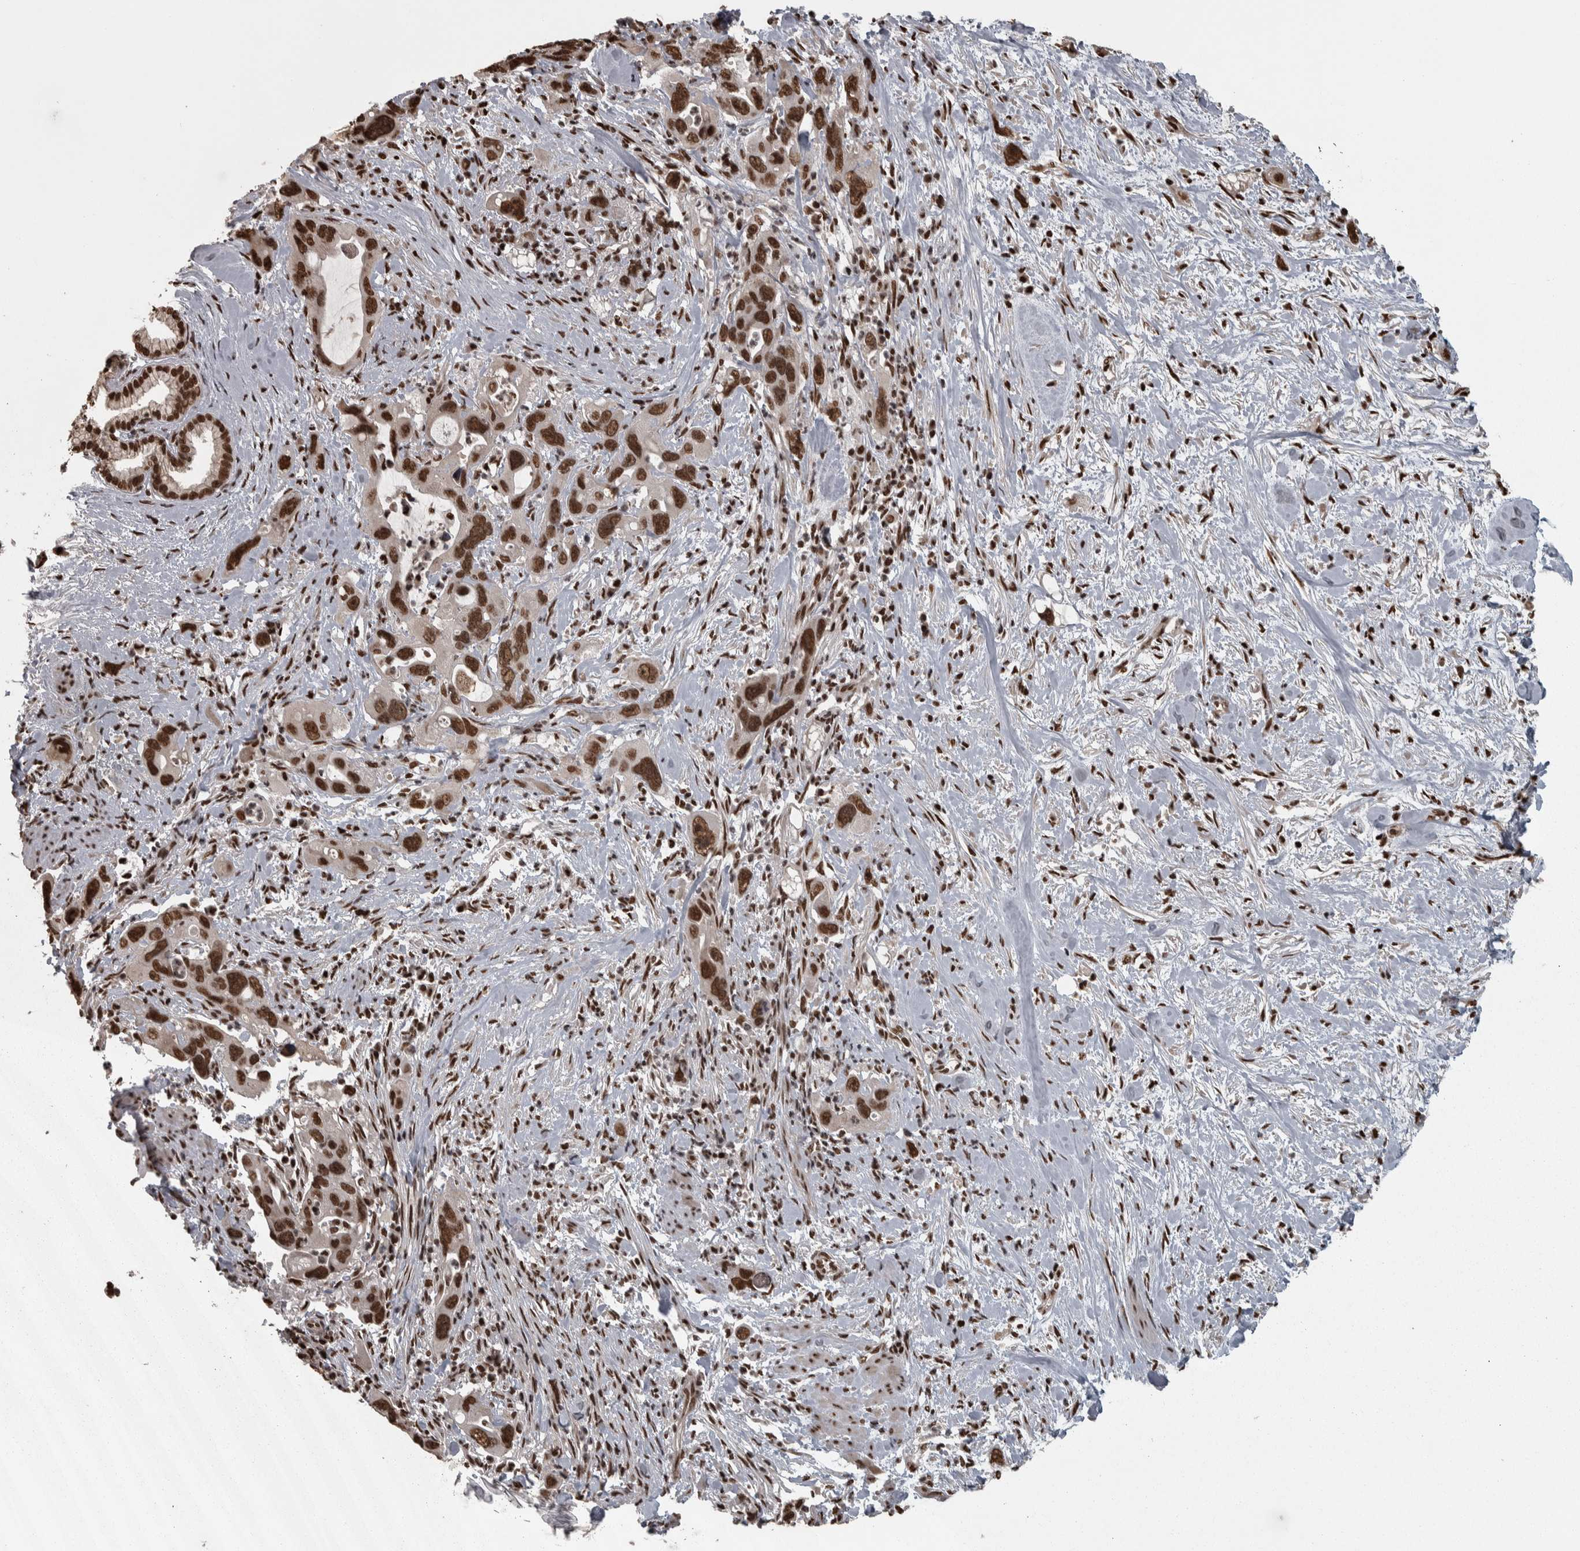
{"staining": {"intensity": "strong", "quantity": ">75%", "location": "nuclear"}, "tissue": "pancreatic cancer", "cell_type": "Tumor cells", "image_type": "cancer", "snomed": [{"axis": "morphology", "description": "Adenocarcinoma, NOS"}, {"axis": "topography", "description": "Pancreas"}], "caption": "Pancreatic cancer stained with DAB (3,3'-diaminobenzidine) immunohistochemistry exhibits high levels of strong nuclear expression in approximately >75% of tumor cells. (Stains: DAB (3,3'-diaminobenzidine) in brown, nuclei in blue, Microscopy: brightfield microscopy at high magnification).", "gene": "ZFHX4", "patient": {"sex": "female", "age": 70}}